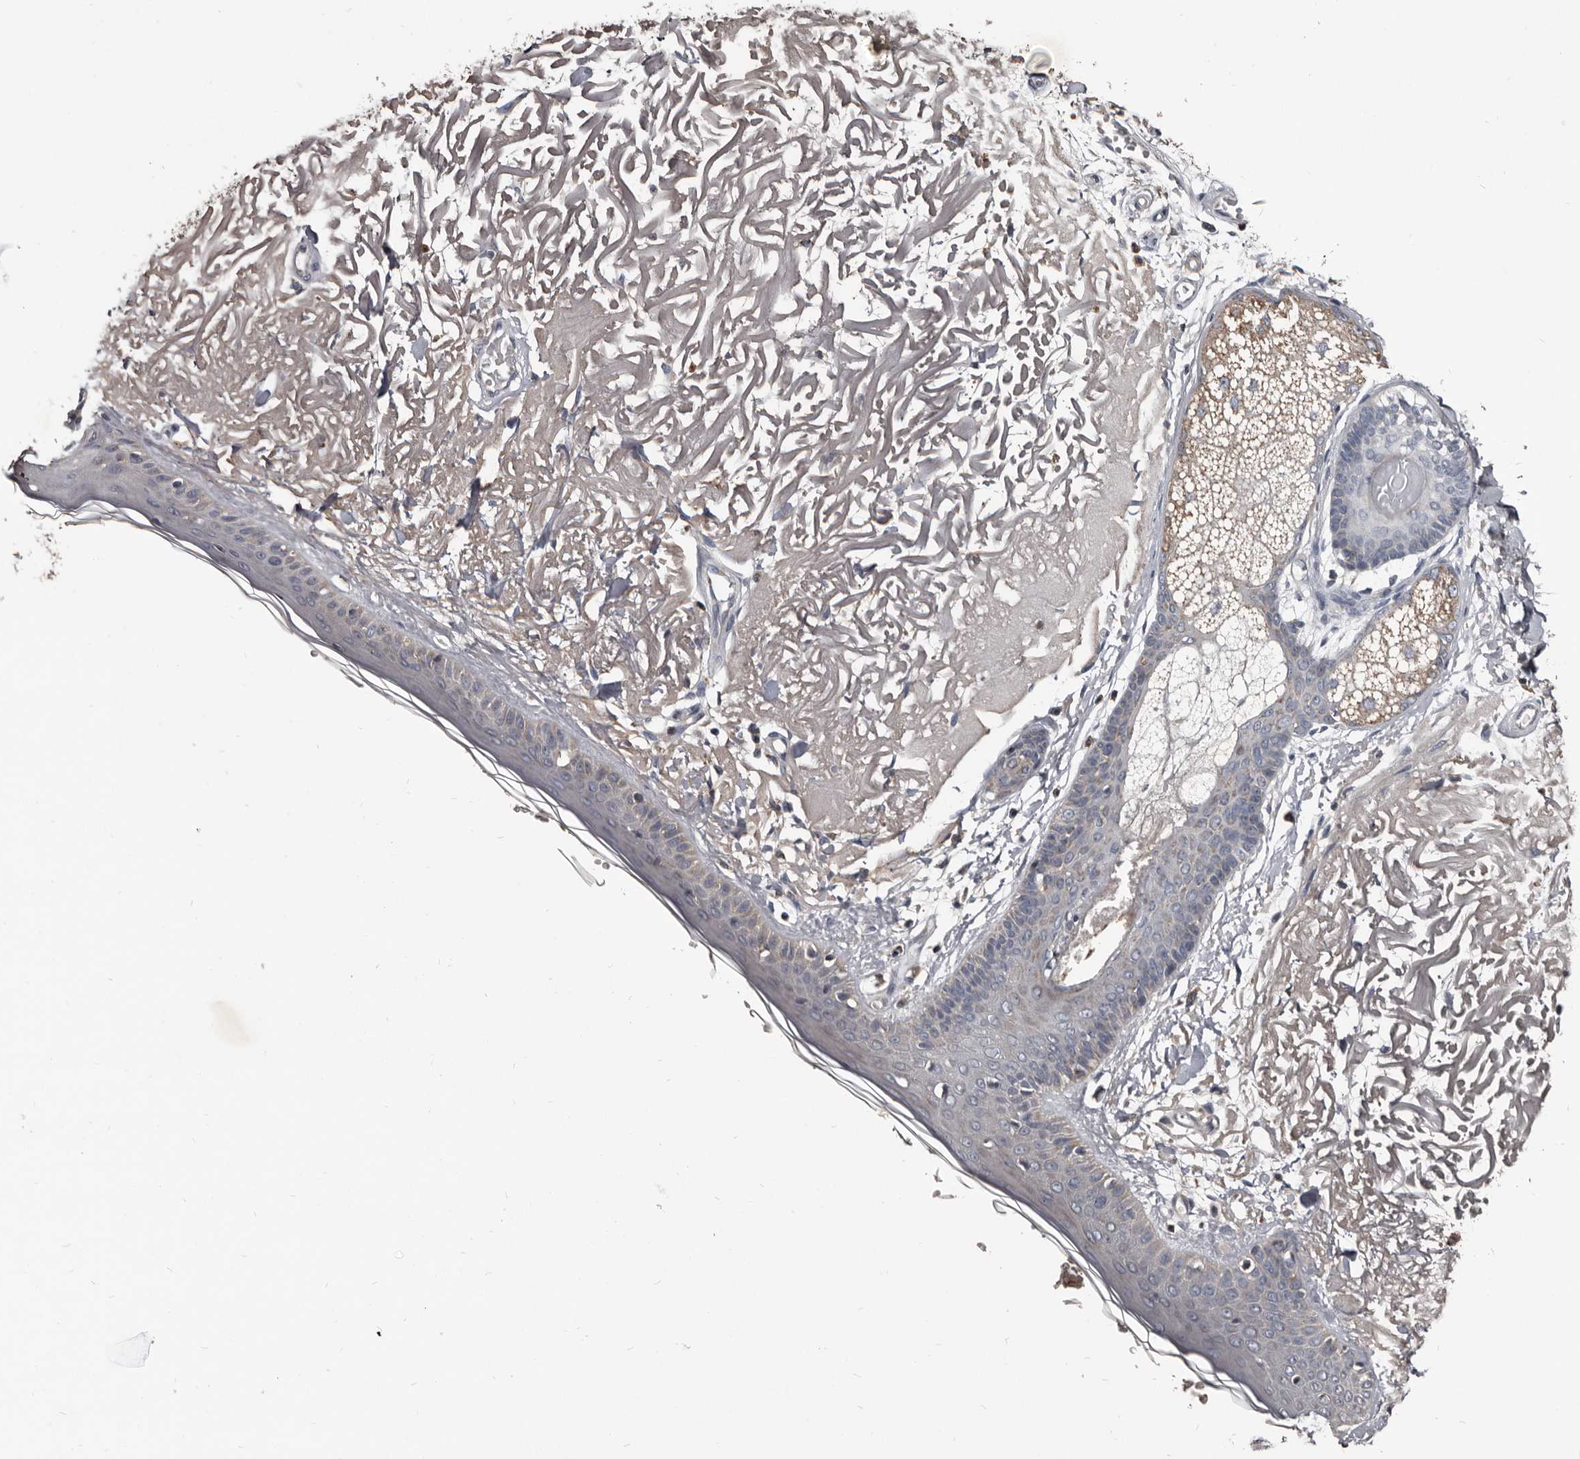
{"staining": {"intensity": "negative", "quantity": "none", "location": "none"}, "tissue": "skin", "cell_type": "Fibroblasts", "image_type": "normal", "snomed": [{"axis": "morphology", "description": "Normal tissue, NOS"}, {"axis": "topography", "description": "Skin"}, {"axis": "topography", "description": "Skeletal muscle"}], "caption": "The photomicrograph shows no staining of fibroblasts in normal skin. (DAB IHC with hematoxylin counter stain).", "gene": "GREB1", "patient": {"sex": "male", "age": 83}}